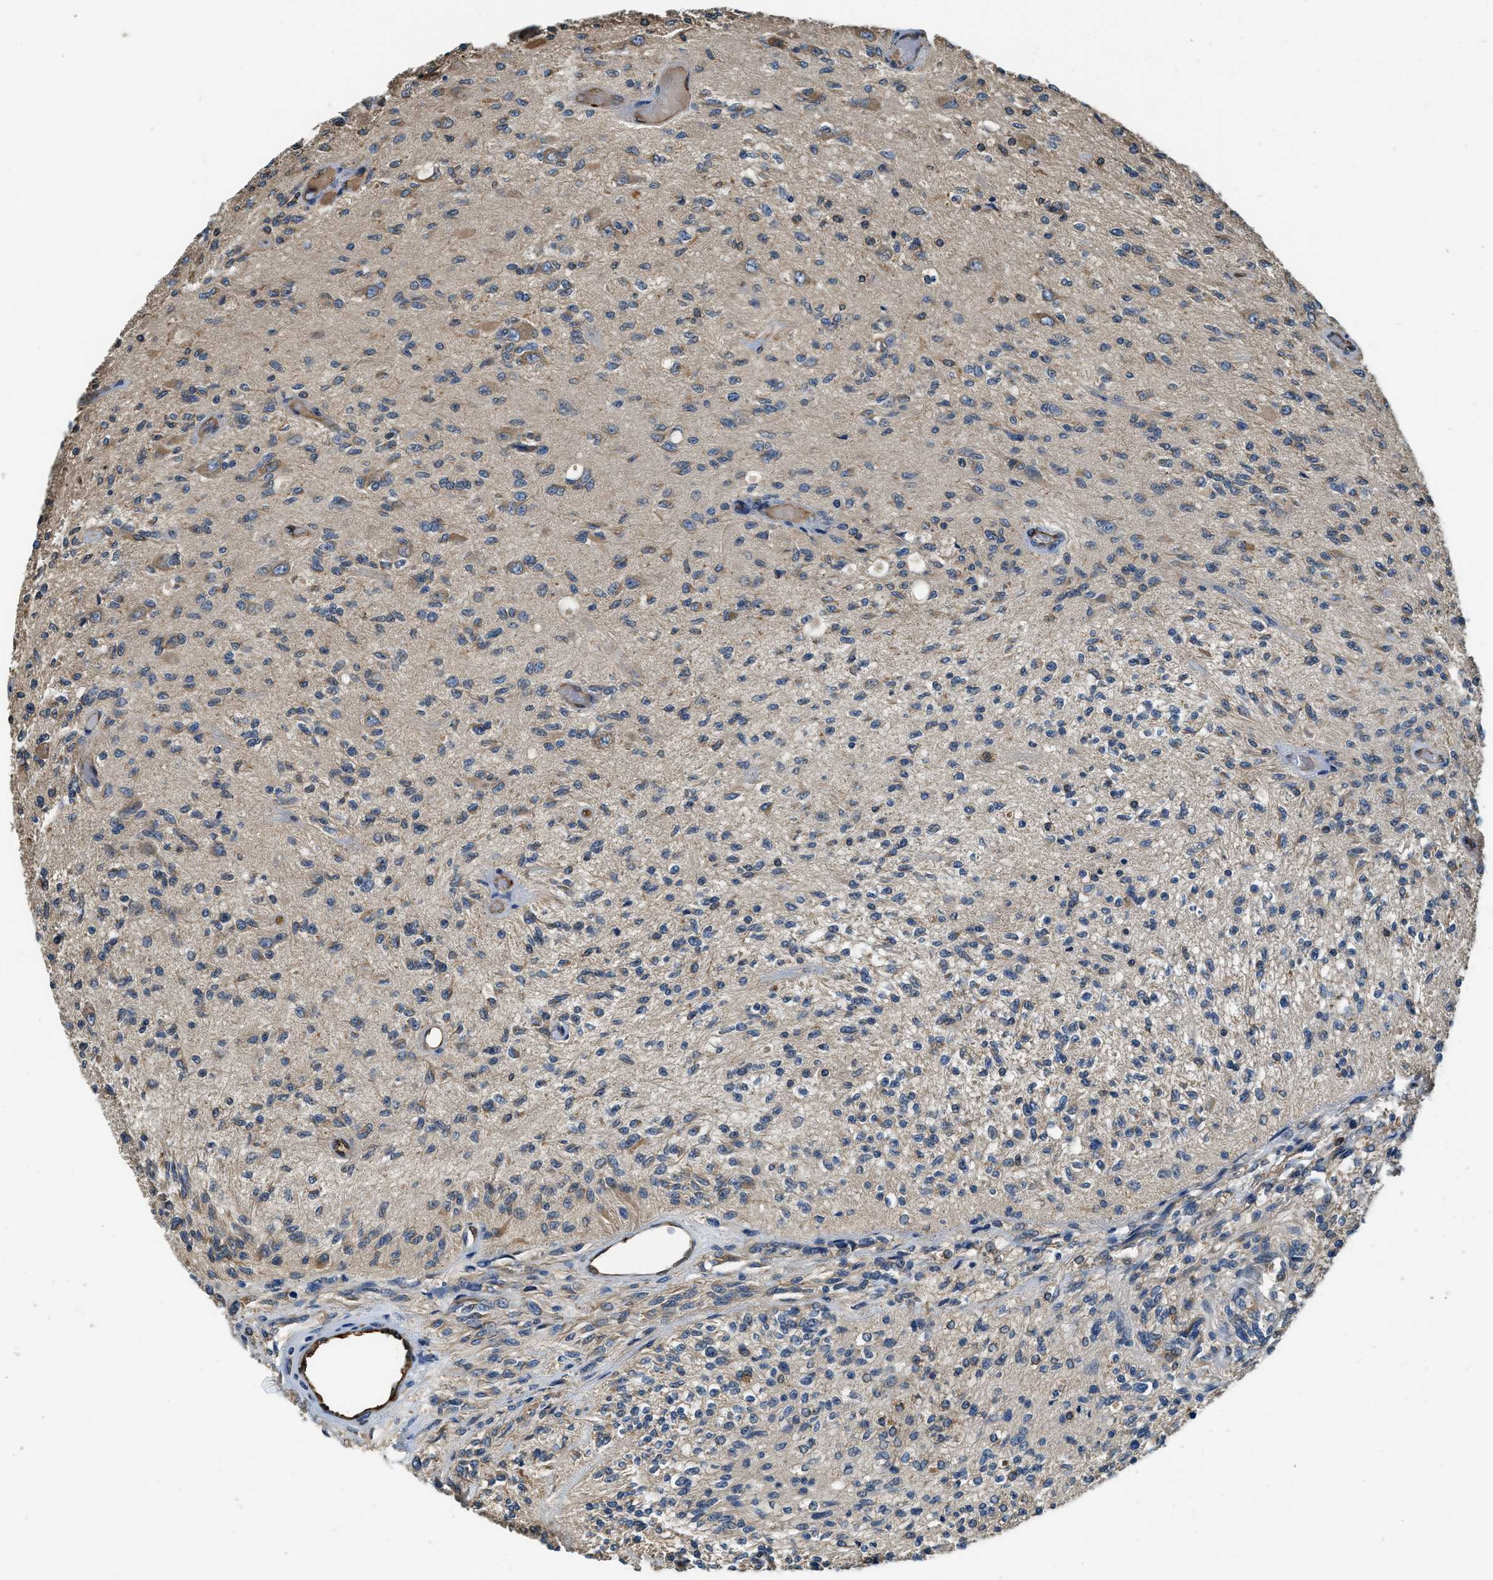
{"staining": {"intensity": "moderate", "quantity": "<25%", "location": "cytoplasmic/membranous"}, "tissue": "glioma", "cell_type": "Tumor cells", "image_type": "cancer", "snomed": [{"axis": "morphology", "description": "Normal tissue, NOS"}, {"axis": "morphology", "description": "Glioma, malignant, High grade"}, {"axis": "topography", "description": "Cerebral cortex"}], "caption": "Glioma tissue exhibits moderate cytoplasmic/membranous staining in about <25% of tumor cells", "gene": "BCAP31", "patient": {"sex": "male", "age": 77}}